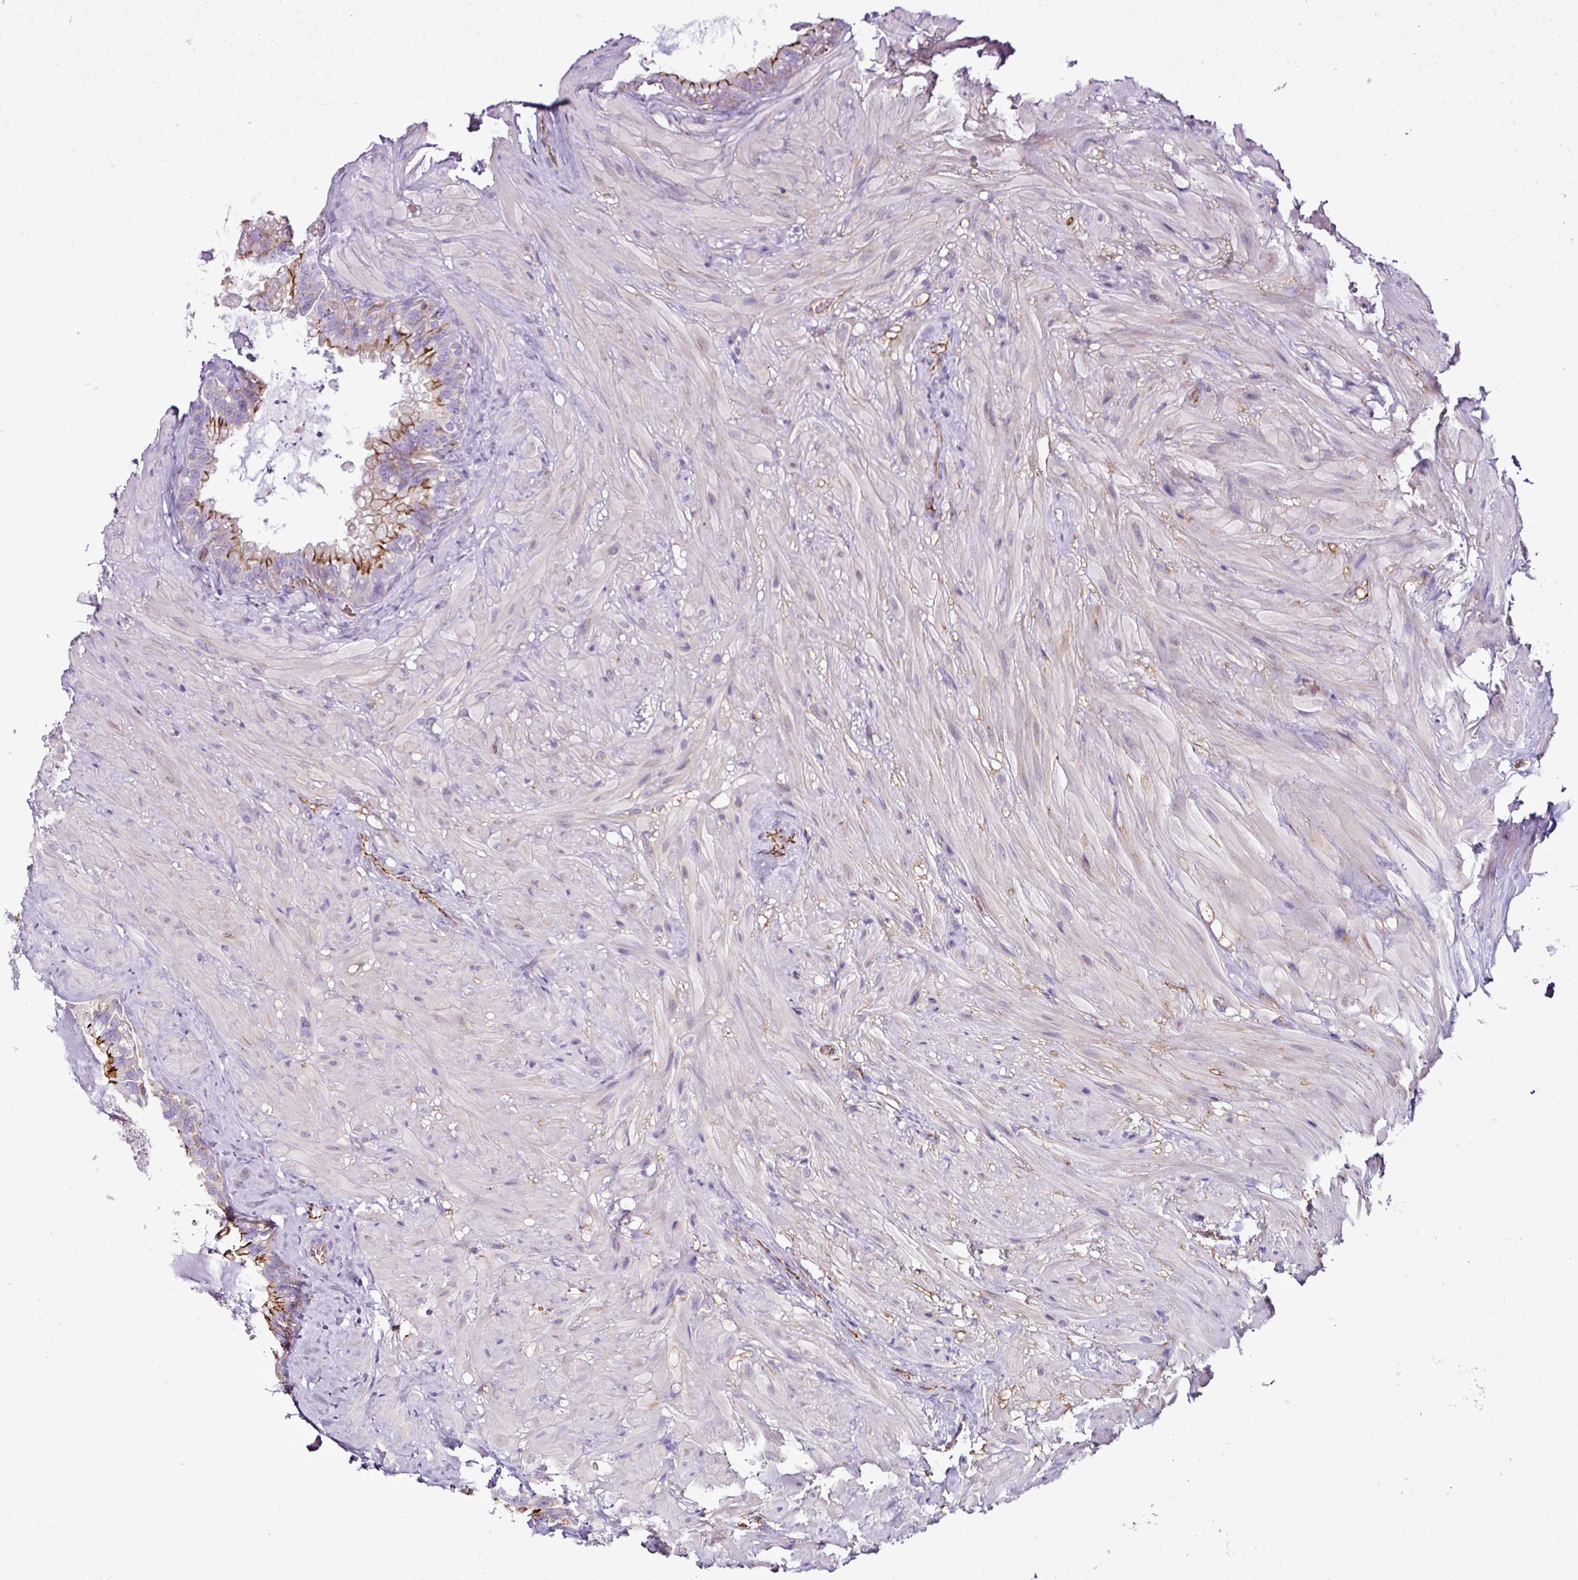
{"staining": {"intensity": "moderate", "quantity": "<25%", "location": "cytoplasmic/membranous"}, "tissue": "seminal vesicle", "cell_type": "Glandular cells", "image_type": "normal", "snomed": [{"axis": "morphology", "description": "Normal tissue, NOS"}, {"axis": "topography", "description": "Seminal veicle"}], "caption": "Seminal vesicle stained with DAB IHC shows low levels of moderate cytoplasmic/membranous expression in about <25% of glandular cells.", "gene": "EME2", "patient": {"sex": "male", "age": 60}}